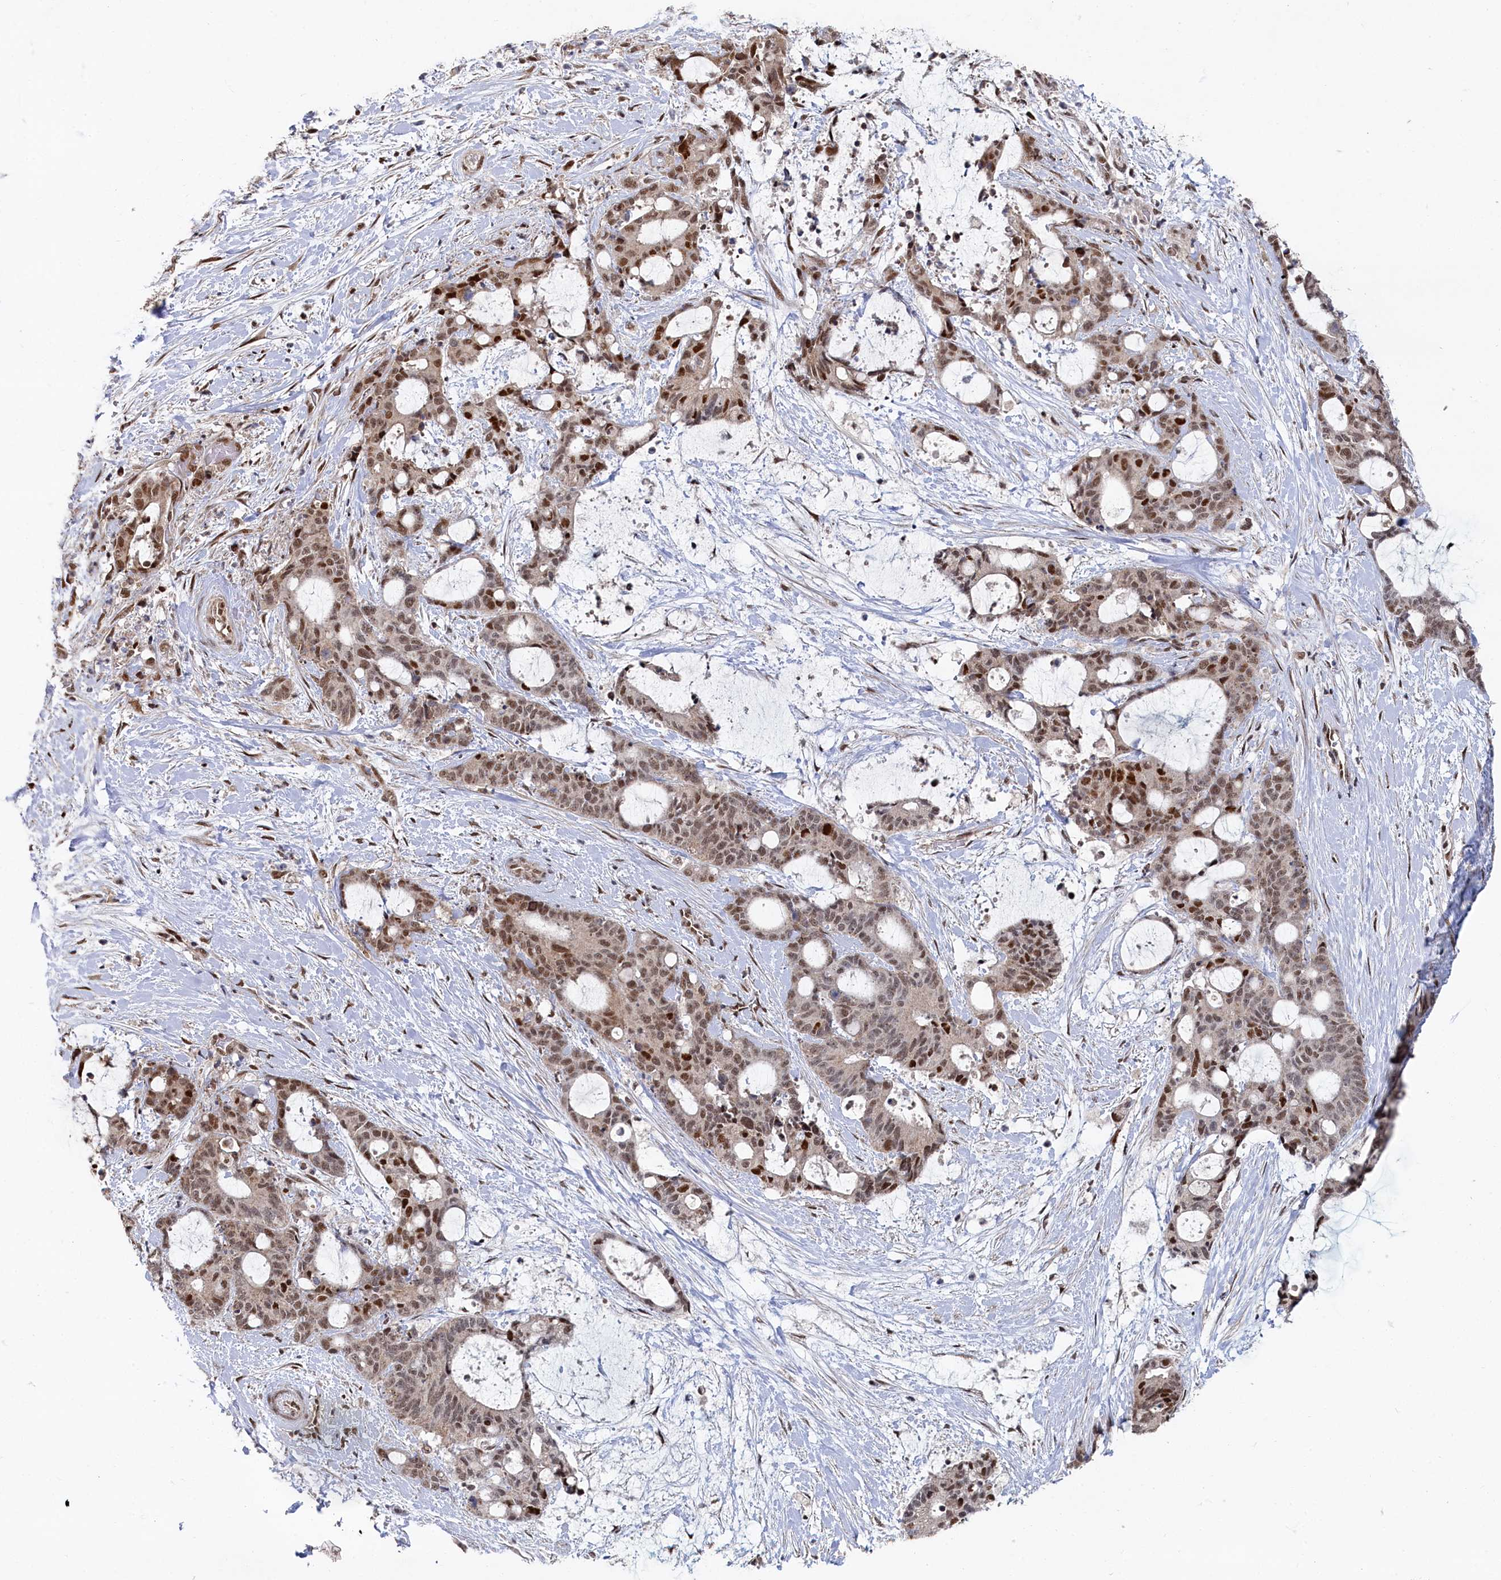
{"staining": {"intensity": "moderate", "quantity": ">75%", "location": "nuclear"}, "tissue": "liver cancer", "cell_type": "Tumor cells", "image_type": "cancer", "snomed": [{"axis": "morphology", "description": "Normal tissue, NOS"}, {"axis": "morphology", "description": "Cholangiocarcinoma"}, {"axis": "topography", "description": "Liver"}, {"axis": "topography", "description": "Peripheral nerve tissue"}], "caption": "Brown immunohistochemical staining in liver cholangiocarcinoma demonstrates moderate nuclear positivity in approximately >75% of tumor cells.", "gene": "BUB3", "patient": {"sex": "female", "age": 73}}